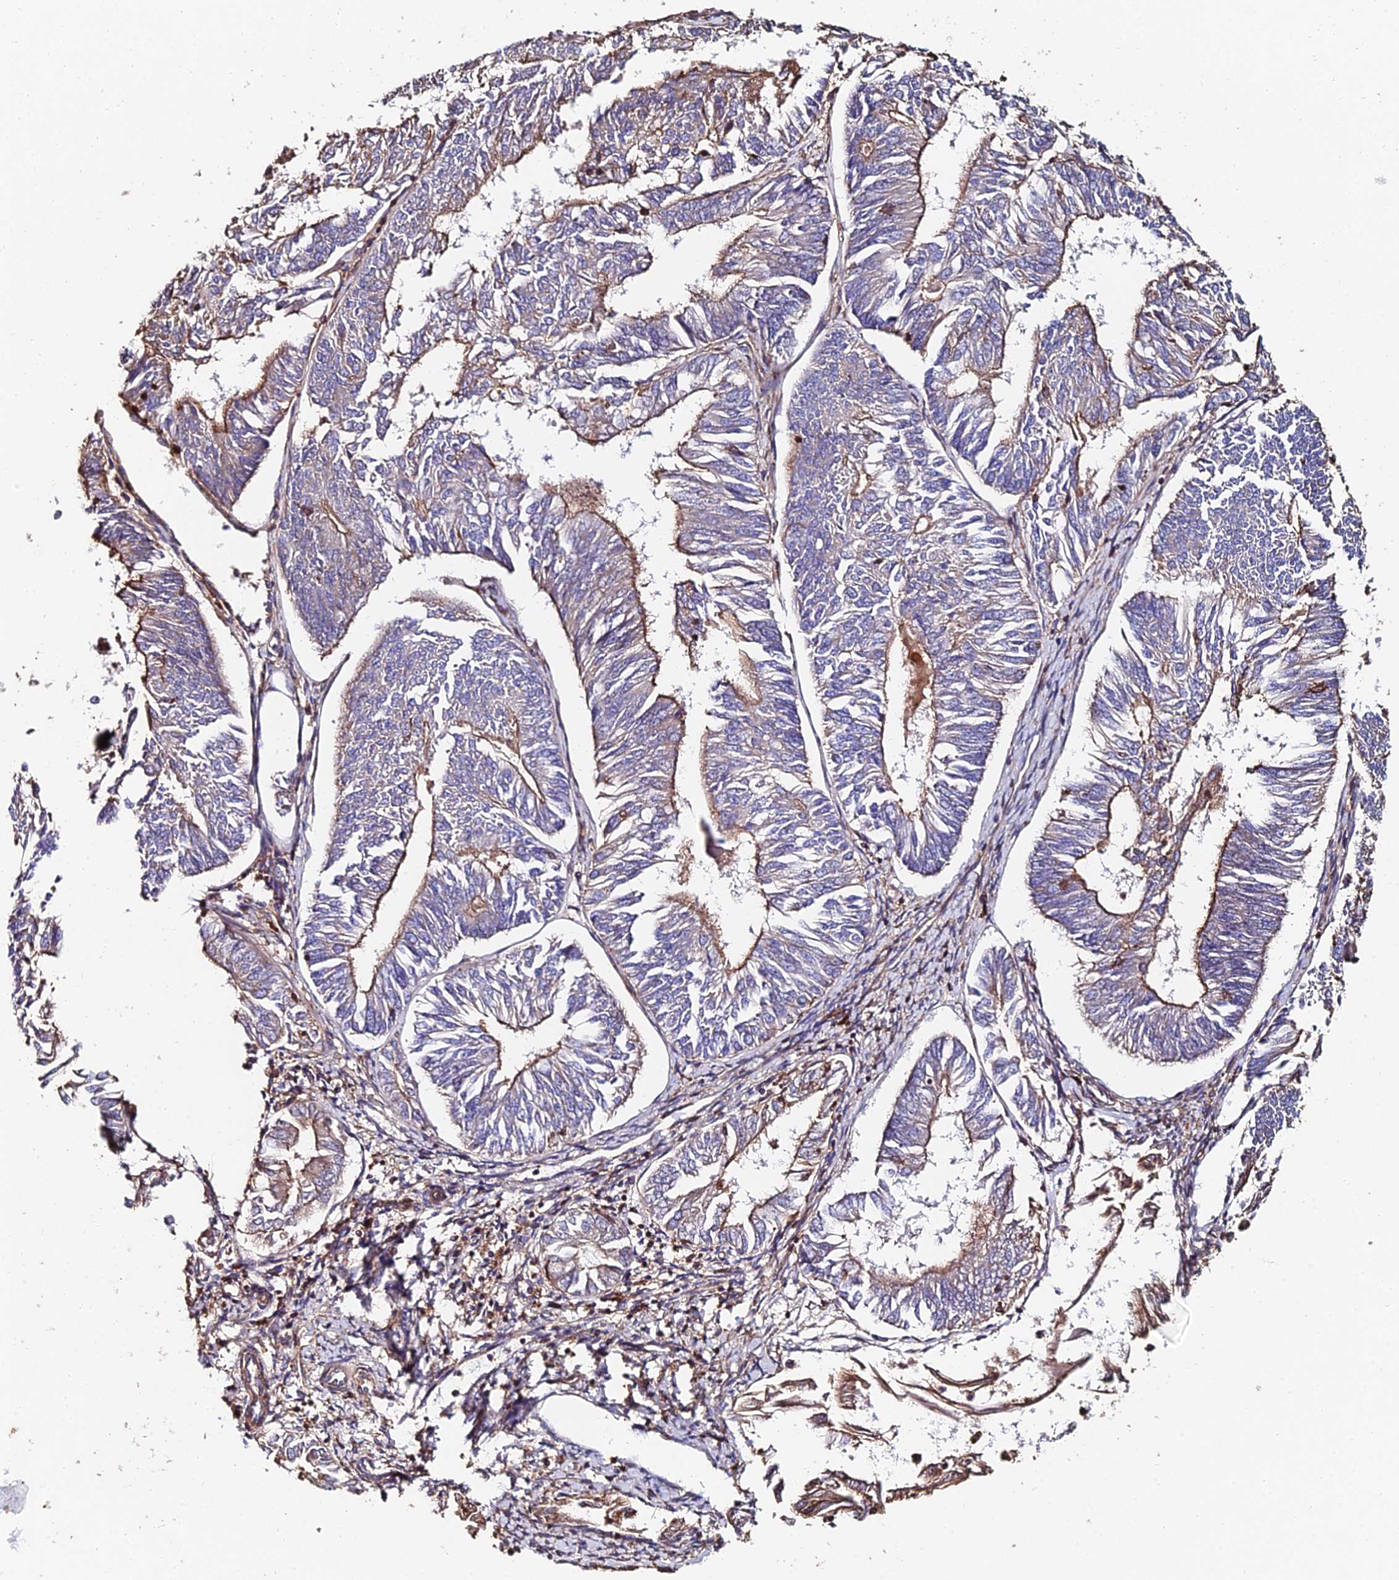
{"staining": {"intensity": "moderate", "quantity": "<25%", "location": "cytoplasmic/membranous"}, "tissue": "endometrial cancer", "cell_type": "Tumor cells", "image_type": "cancer", "snomed": [{"axis": "morphology", "description": "Adenocarcinoma, NOS"}, {"axis": "topography", "description": "Endometrium"}], "caption": "IHC image of adenocarcinoma (endometrial) stained for a protein (brown), which displays low levels of moderate cytoplasmic/membranous positivity in approximately <25% of tumor cells.", "gene": "EXT1", "patient": {"sex": "female", "age": 58}}